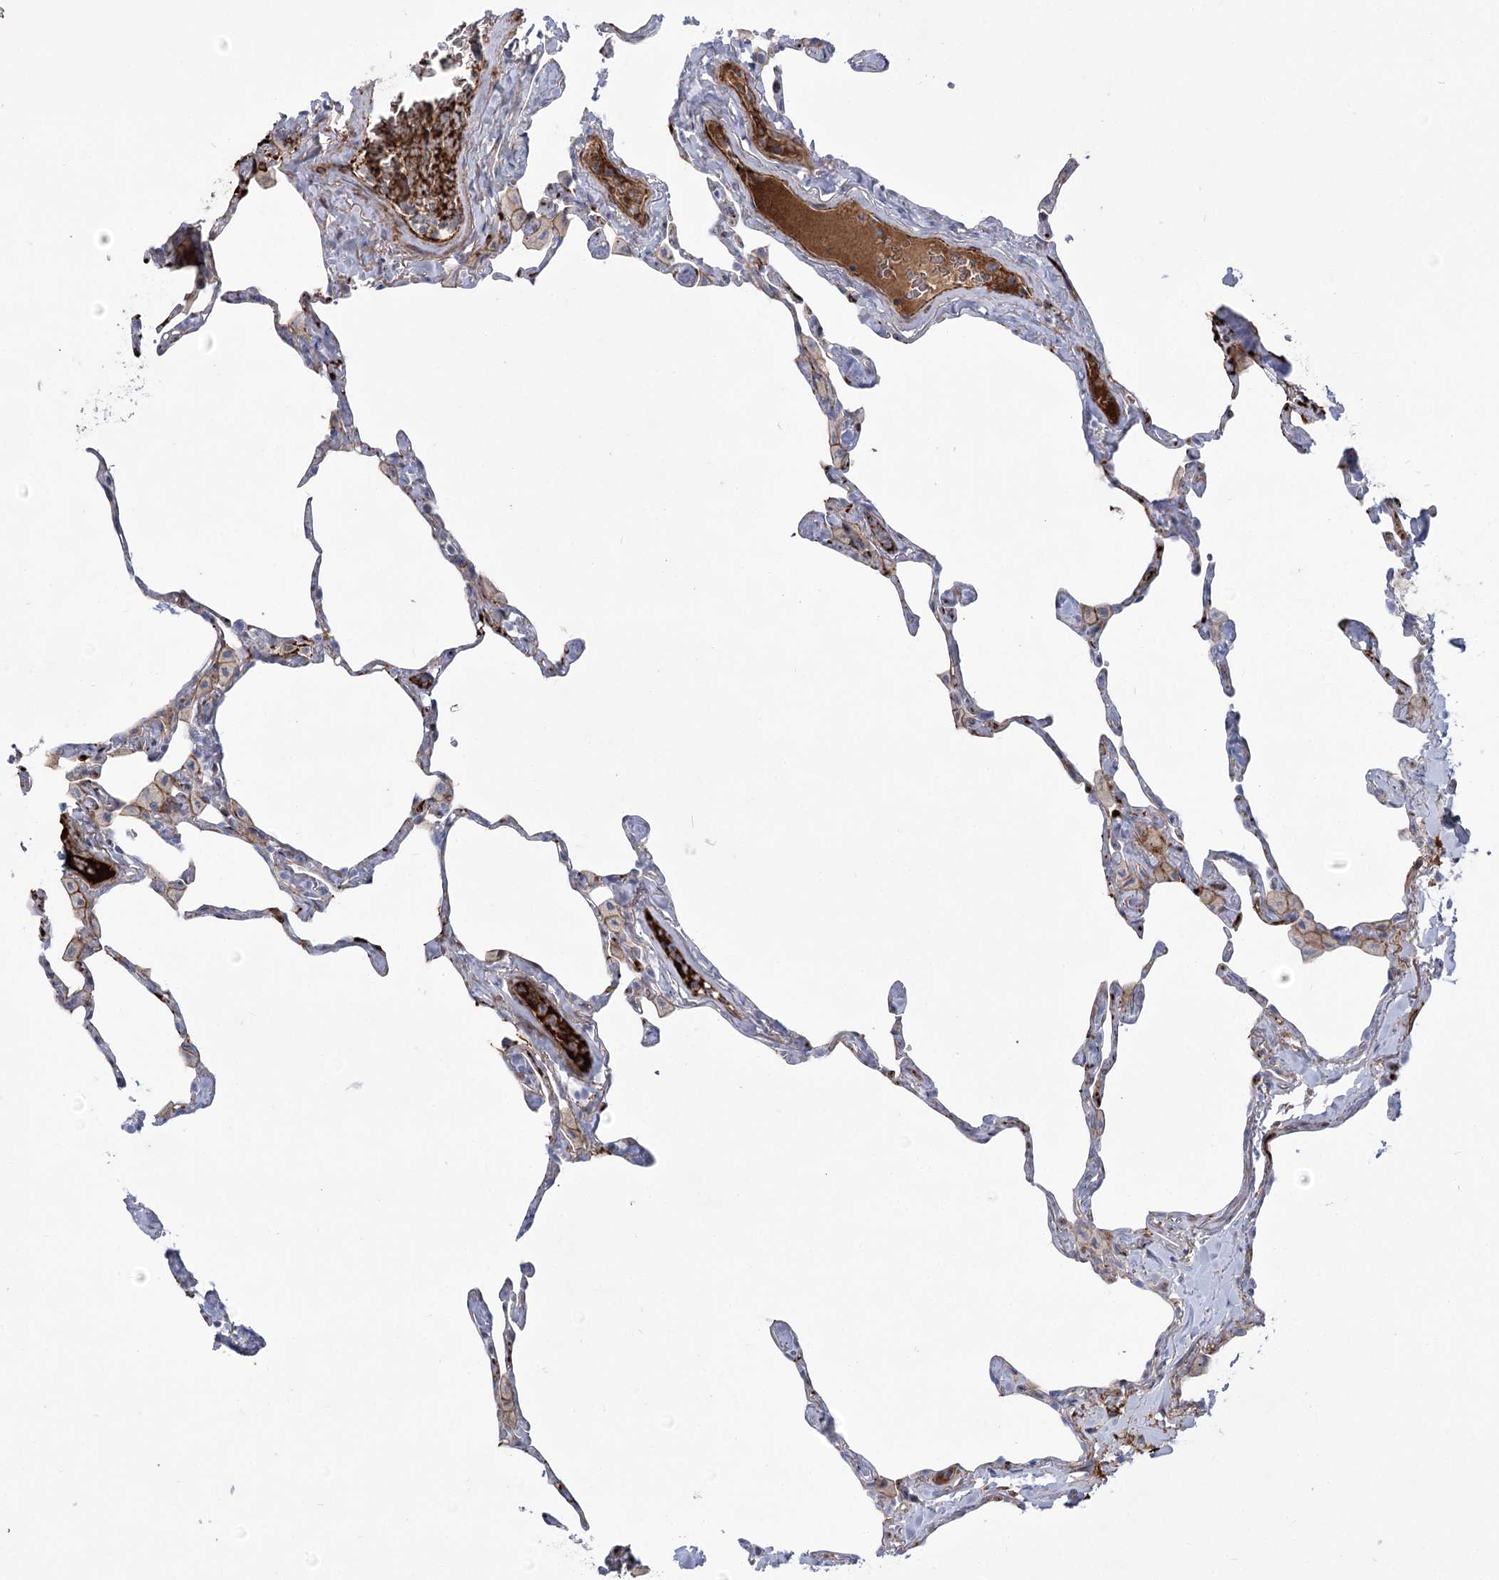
{"staining": {"intensity": "weak", "quantity": "<25%", "location": "cytoplasmic/membranous"}, "tissue": "lung", "cell_type": "Alveolar cells", "image_type": "normal", "snomed": [{"axis": "morphology", "description": "Normal tissue, NOS"}, {"axis": "topography", "description": "Lung"}], "caption": "A histopathology image of lung stained for a protein shows no brown staining in alveolar cells. (IHC, brightfield microscopy, high magnification).", "gene": "ANKRD23", "patient": {"sex": "male", "age": 65}}